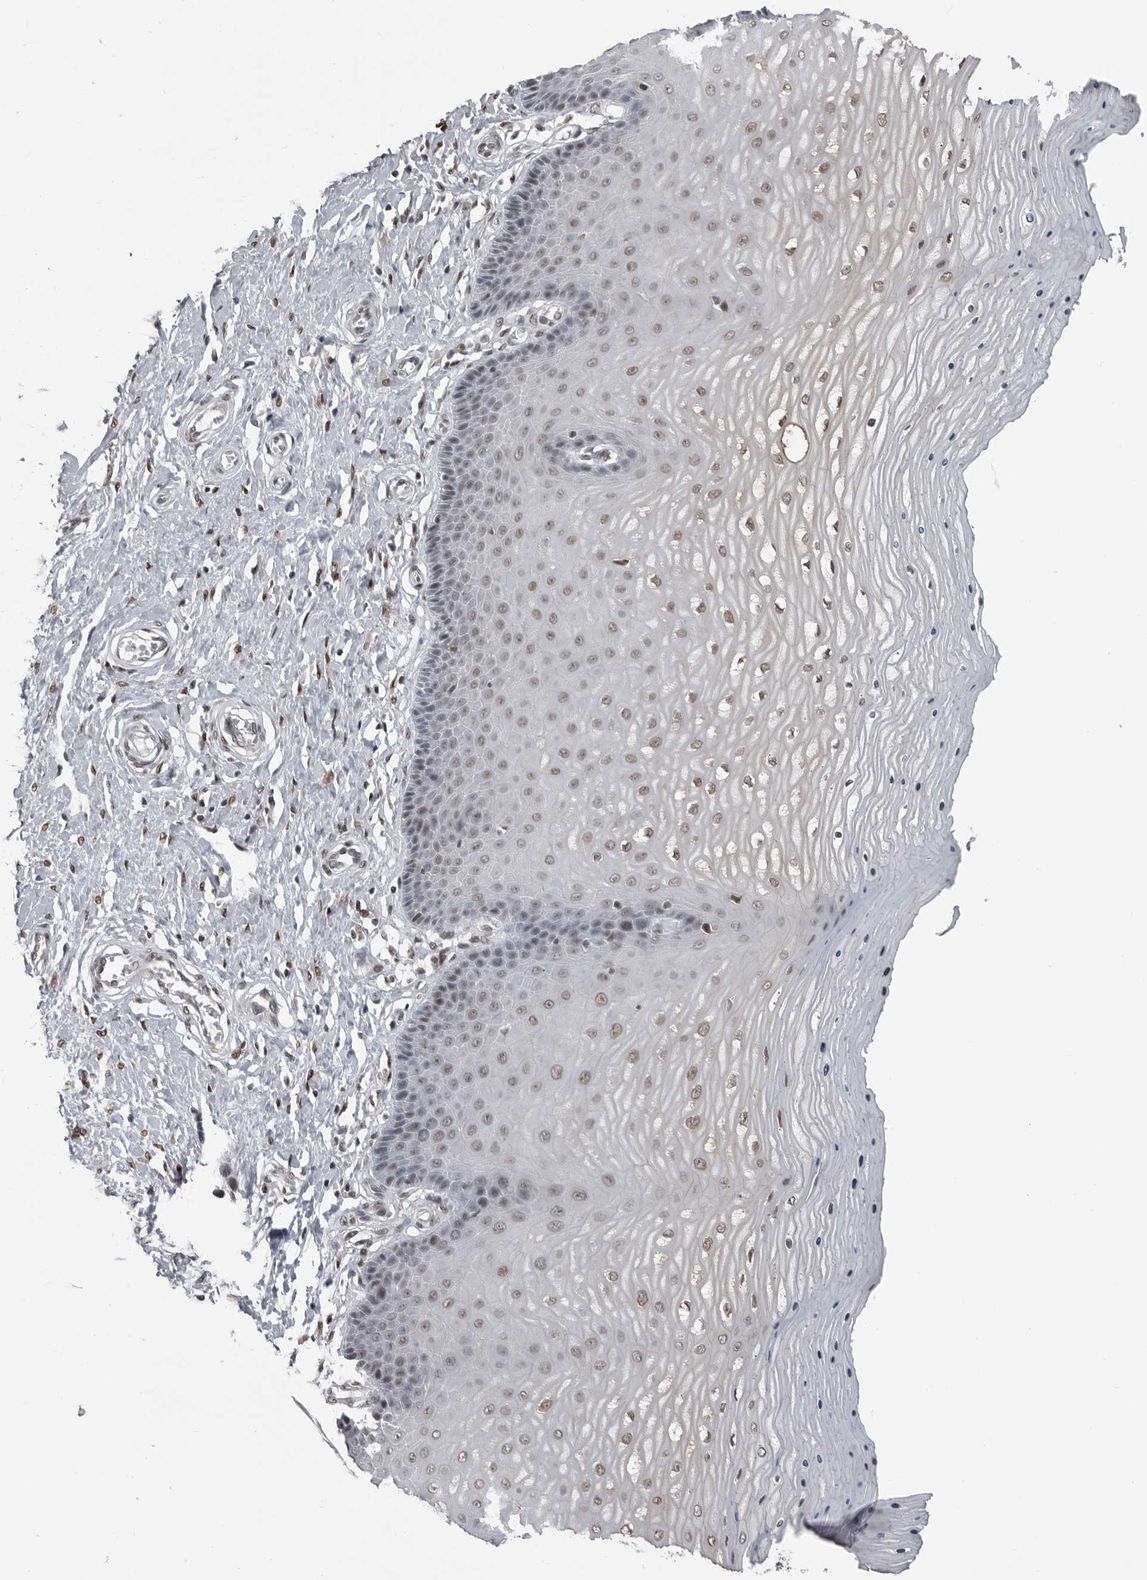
{"staining": {"intensity": "strong", "quantity": ">75%", "location": "nuclear"}, "tissue": "cervix", "cell_type": "Glandular cells", "image_type": "normal", "snomed": [{"axis": "morphology", "description": "Normal tissue, NOS"}, {"axis": "topography", "description": "Cervix"}], "caption": "Cervix stained with DAB immunohistochemistry (IHC) shows high levels of strong nuclear positivity in about >75% of glandular cells. The protein is stained brown, and the nuclei are stained in blue (DAB IHC with brightfield microscopy, high magnification).", "gene": "C8orf58", "patient": {"sex": "female", "age": 55}}